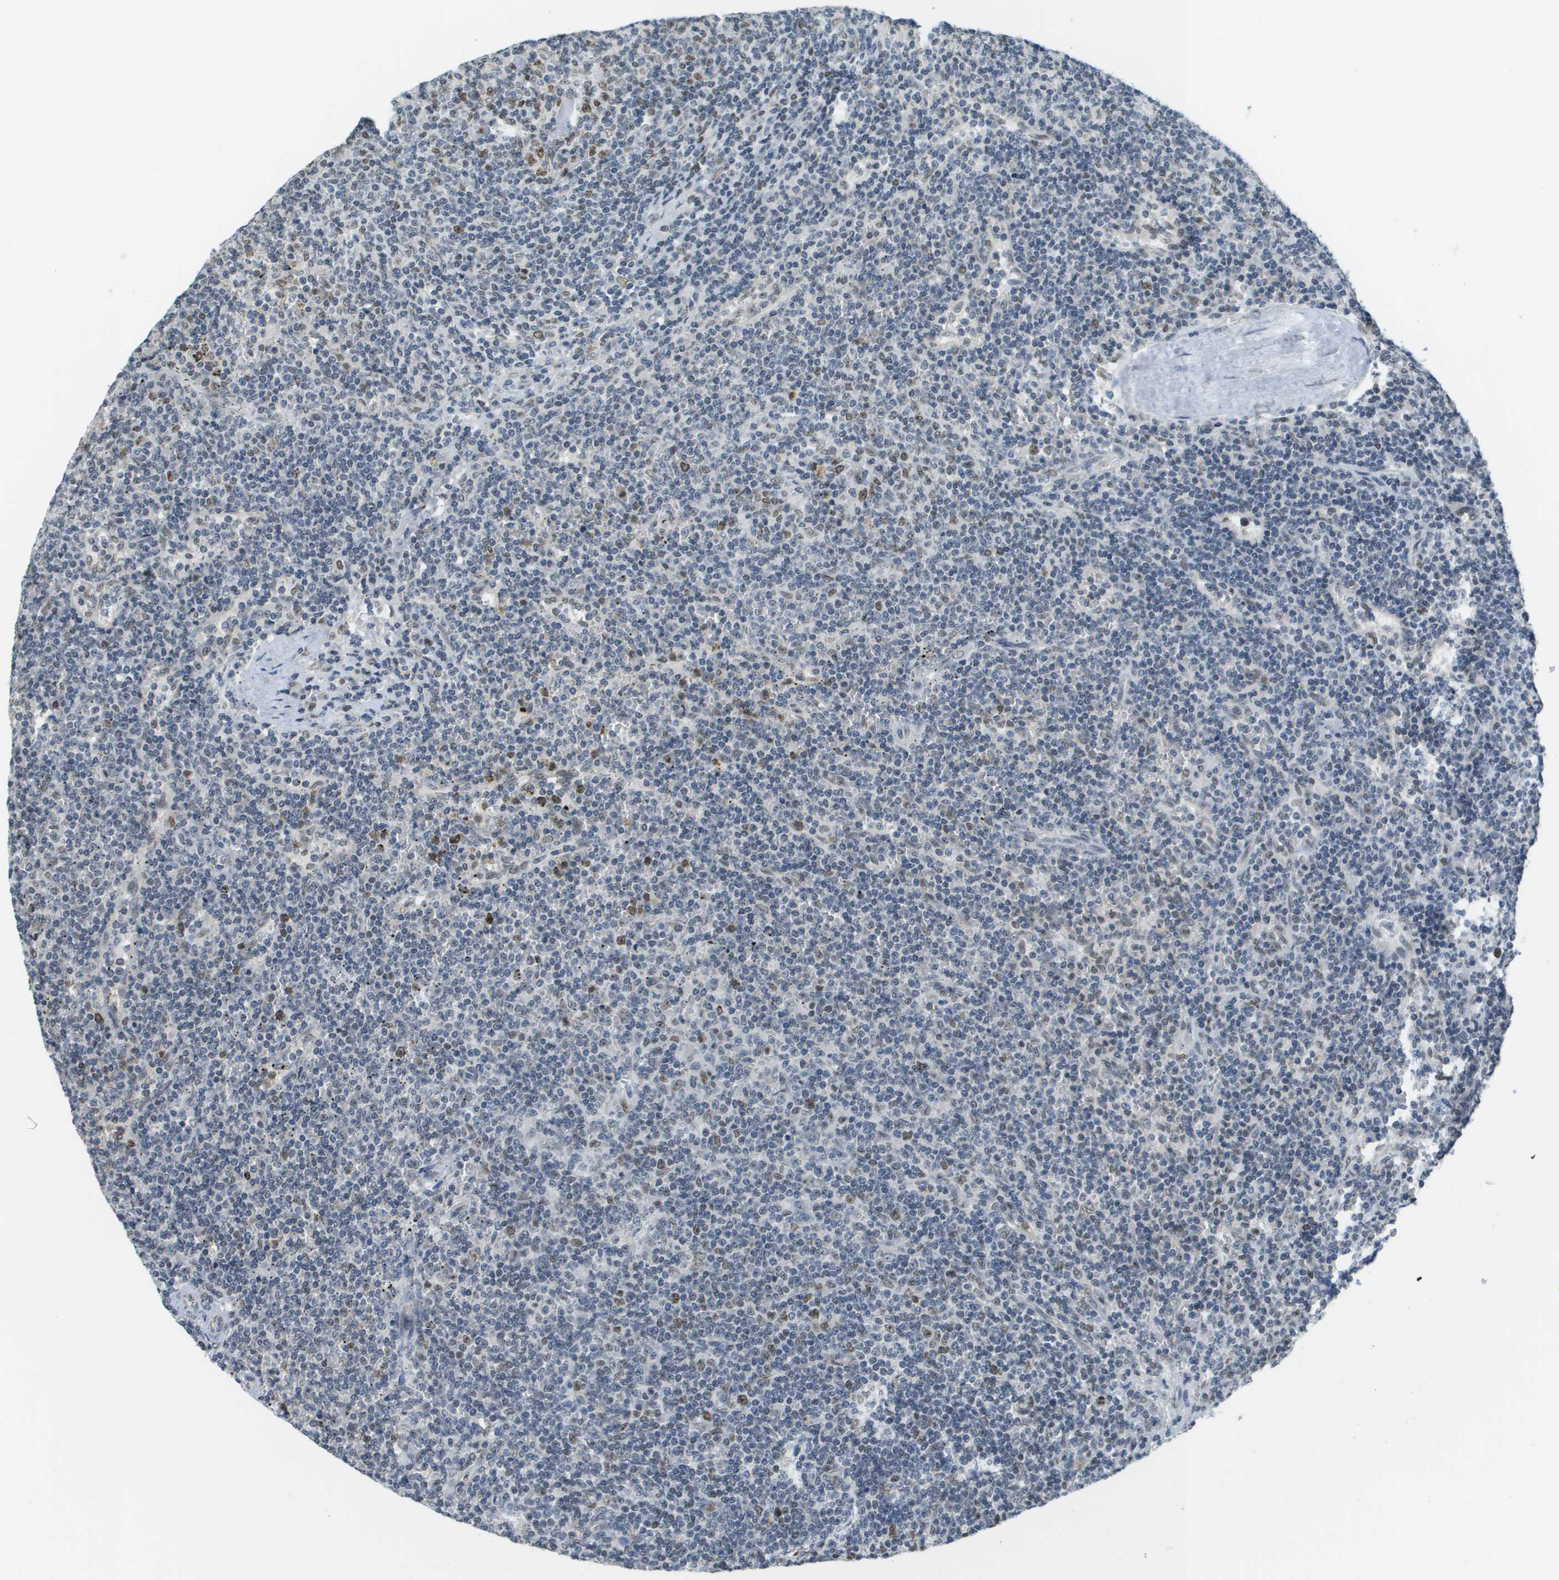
{"staining": {"intensity": "moderate", "quantity": "<25%", "location": "nuclear"}, "tissue": "lymphoma", "cell_type": "Tumor cells", "image_type": "cancer", "snomed": [{"axis": "morphology", "description": "Malignant lymphoma, non-Hodgkin's type, Low grade"}, {"axis": "topography", "description": "Spleen"}], "caption": "Low-grade malignant lymphoma, non-Hodgkin's type stained with DAB IHC shows low levels of moderate nuclear positivity in approximately <25% of tumor cells.", "gene": "CBX5", "patient": {"sex": "female", "age": 50}}